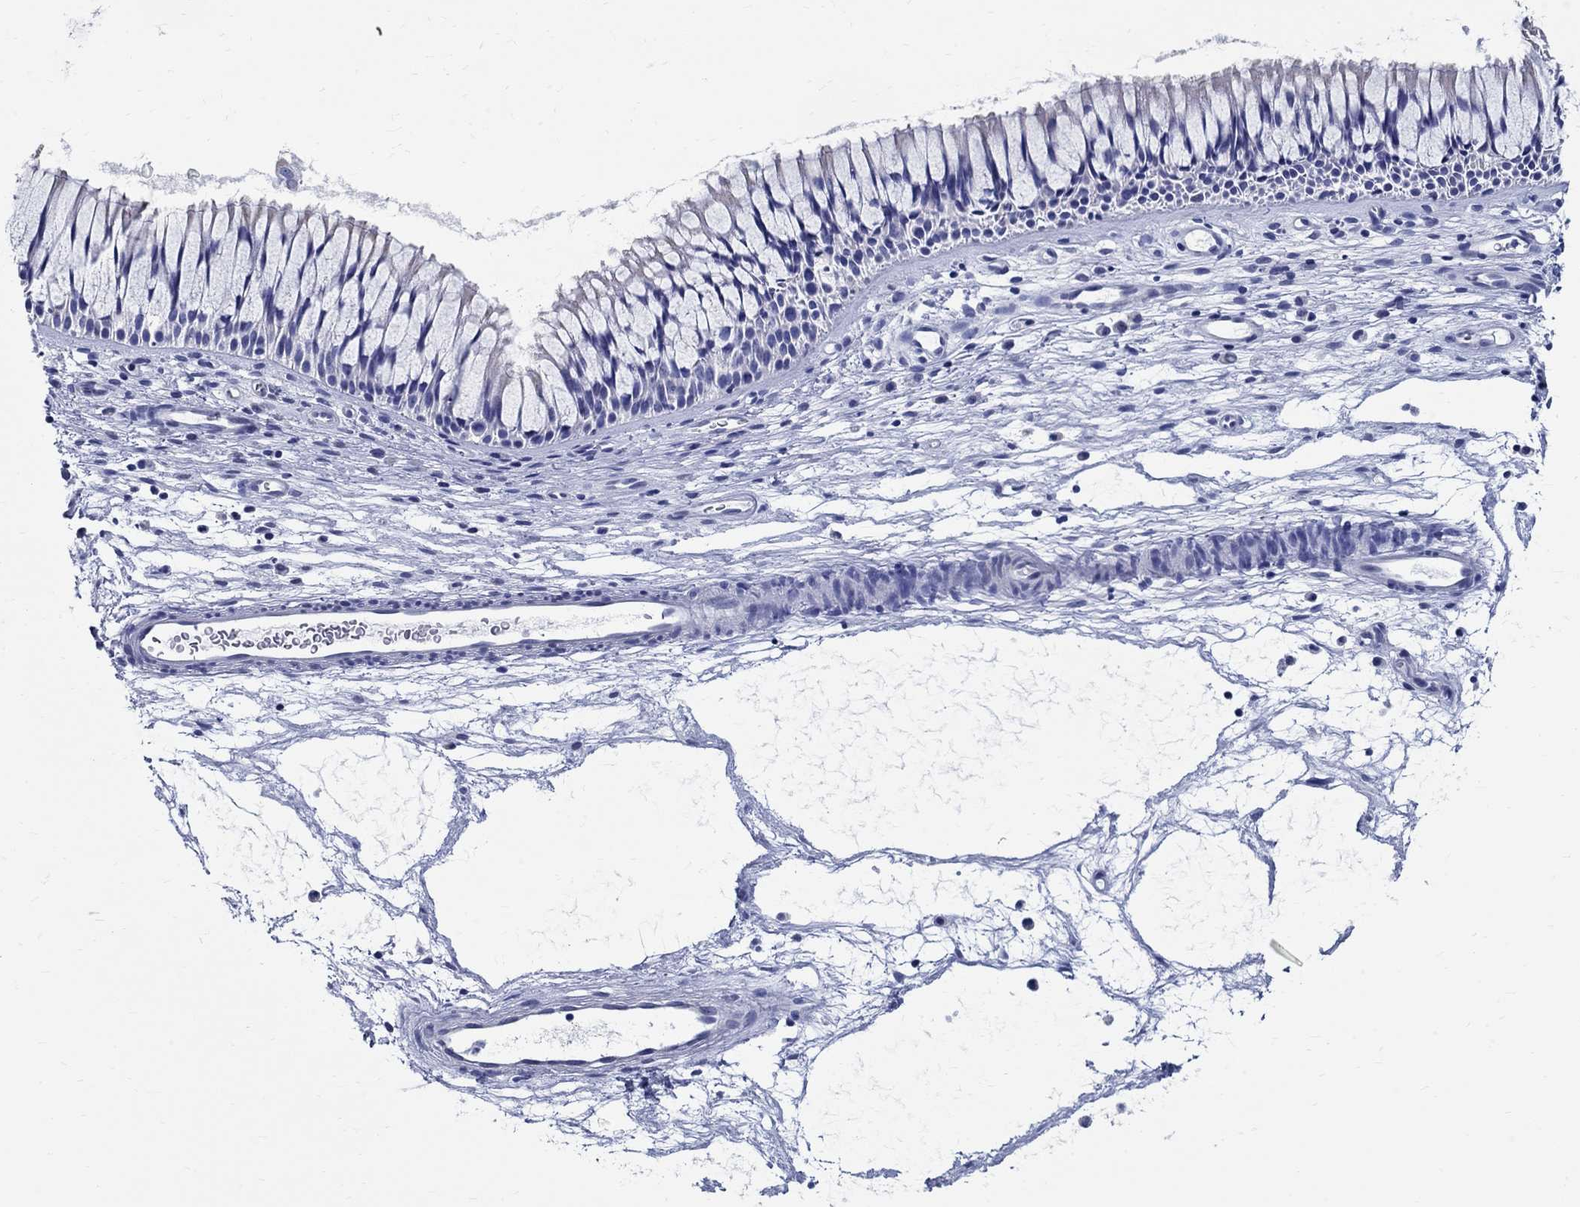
{"staining": {"intensity": "negative", "quantity": "none", "location": "none"}, "tissue": "nasopharynx", "cell_type": "Respiratory epithelial cells", "image_type": "normal", "snomed": [{"axis": "morphology", "description": "Normal tissue, NOS"}, {"axis": "topography", "description": "Nasopharynx"}], "caption": "Nasopharynx stained for a protein using immunohistochemistry (IHC) exhibits no positivity respiratory epithelial cells.", "gene": "TSPAN16", "patient": {"sex": "male", "age": 51}}